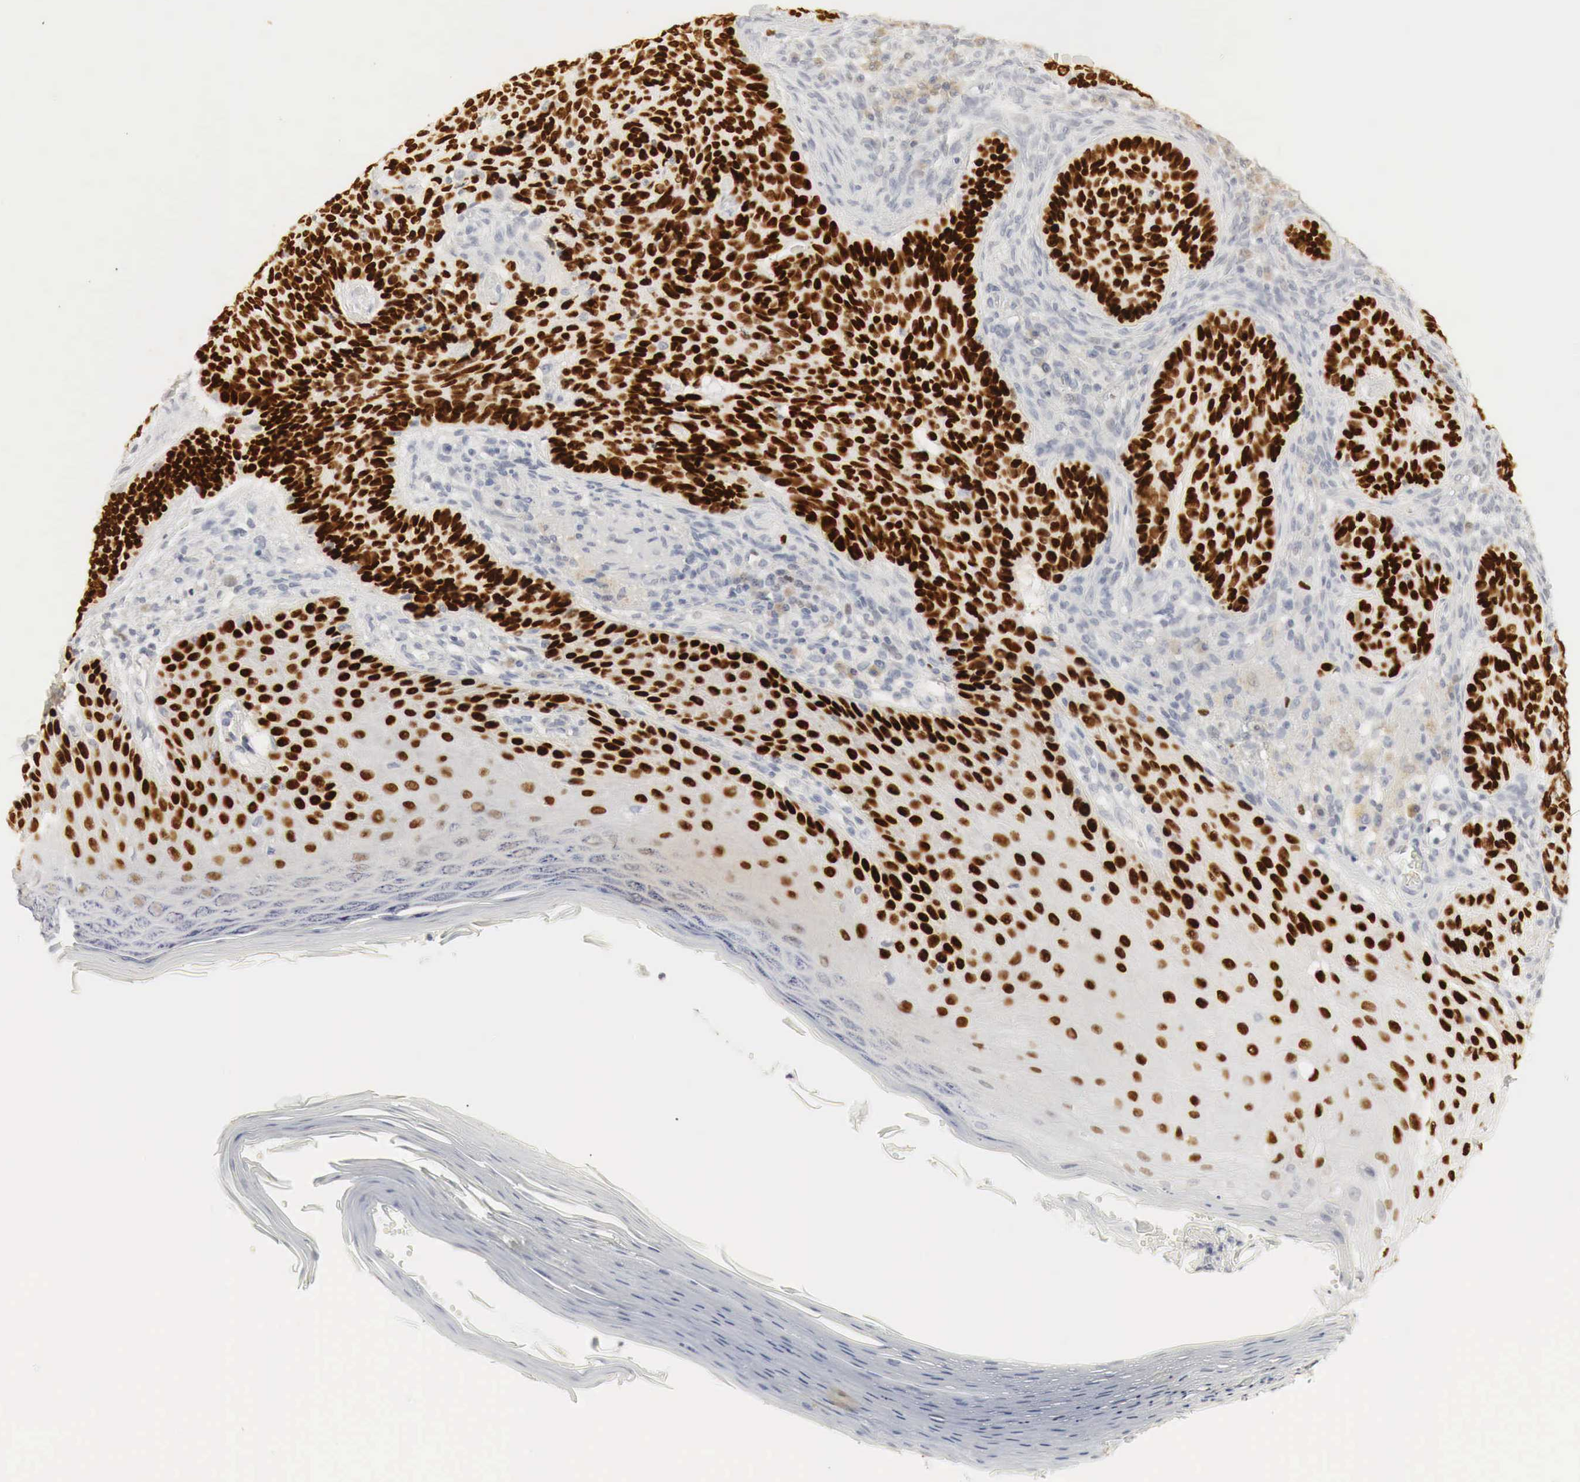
{"staining": {"intensity": "strong", "quantity": ">75%", "location": "nuclear"}, "tissue": "skin cancer", "cell_type": "Tumor cells", "image_type": "cancer", "snomed": [{"axis": "morphology", "description": "Normal tissue, NOS"}, {"axis": "morphology", "description": "Basal cell carcinoma"}, {"axis": "topography", "description": "Skin"}], "caption": "Skin cancer stained with a brown dye exhibits strong nuclear positive expression in about >75% of tumor cells.", "gene": "TP63", "patient": {"sex": "male", "age": 74}}